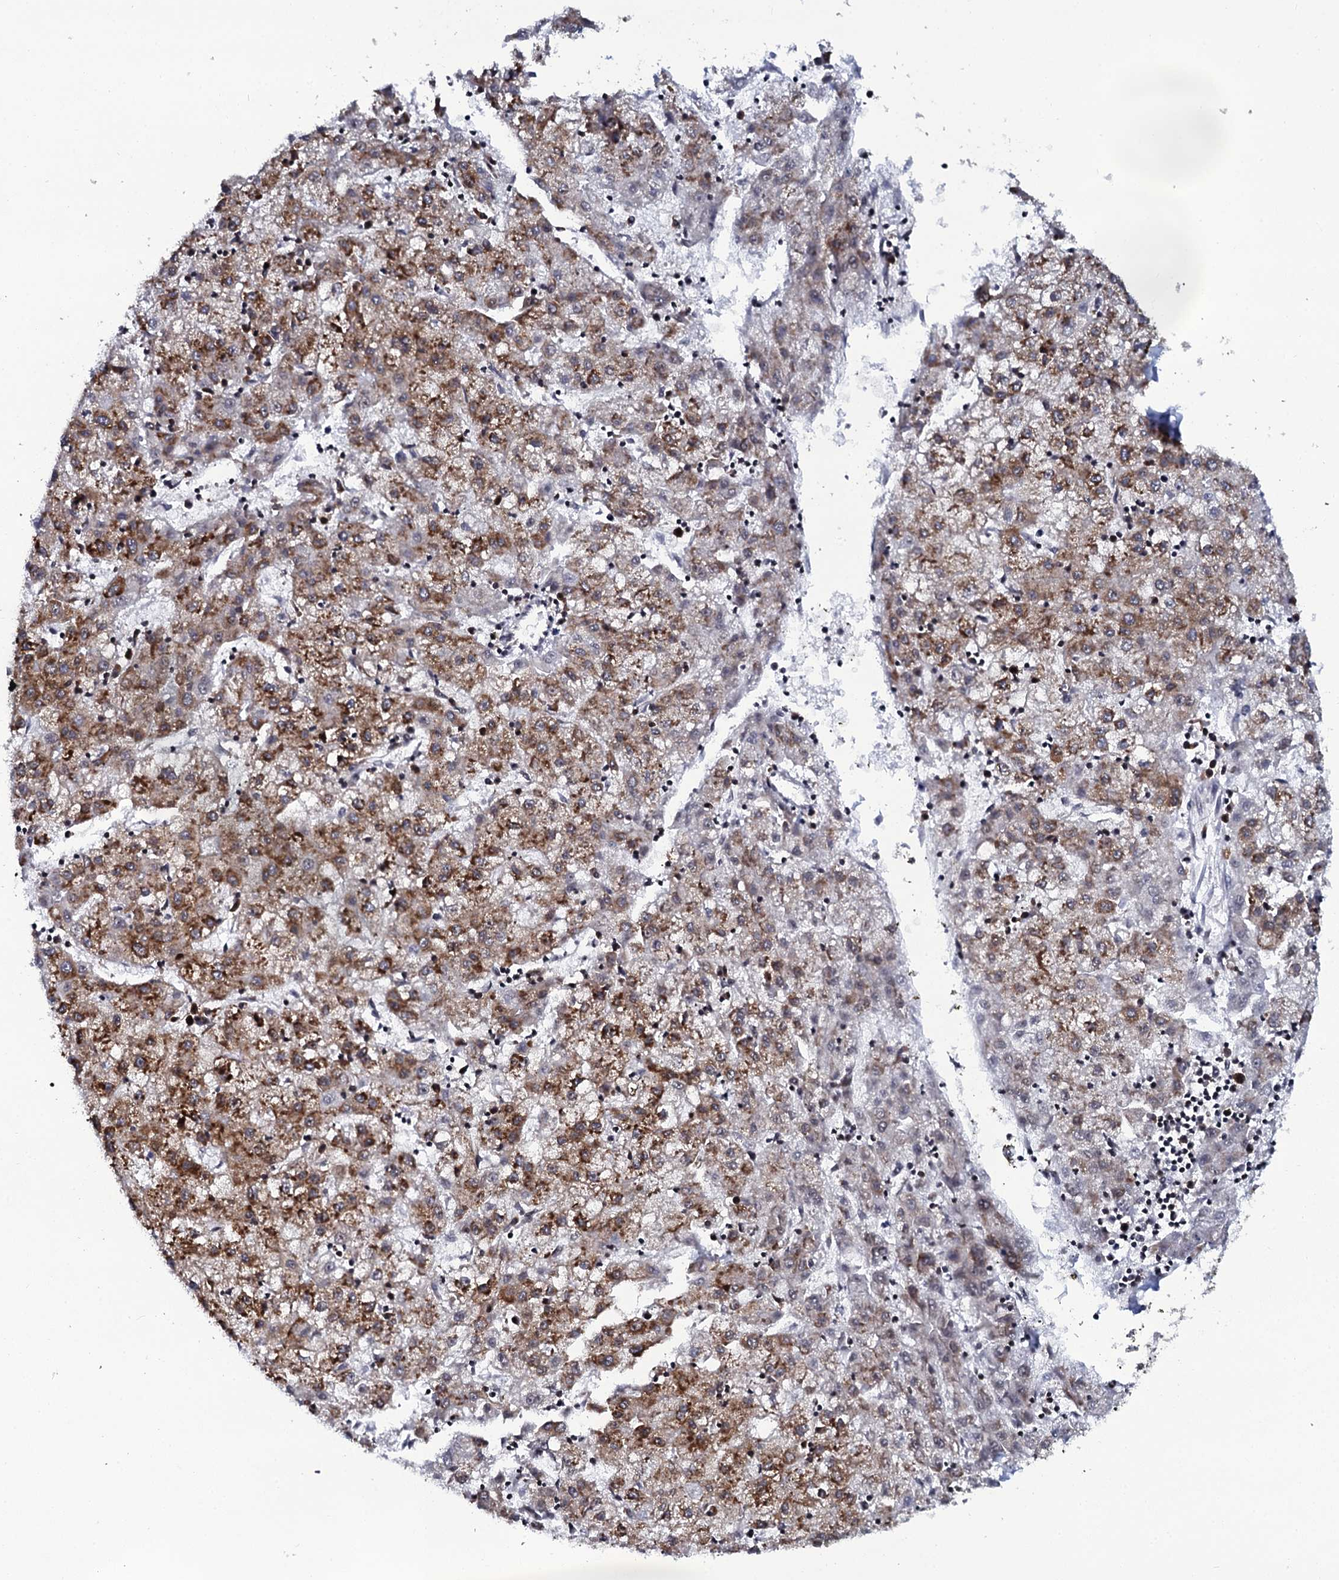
{"staining": {"intensity": "moderate", "quantity": ">75%", "location": "cytoplasmic/membranous"}, "tissue": "liver cancer", "cell_type": "Tumor cells", "image_type": "cancer", "snomed": [{"axis": "morphology", "description": "Carcinoma, Hepatocellular, NOS"}, {"axis": "topography", "description": "Liver"}], "caption": "A high-resolution histopathology image shows immunohistochemistry staining of liver cancer, which reveals moderate cytoplasmic/membranous expression in about >75% of tumor cells. The protein of interest is shown in brown color, while the nuclei are stained blue.", "gene": "SPTY2D1", "patient": {"sex": "male", "age": 72}}